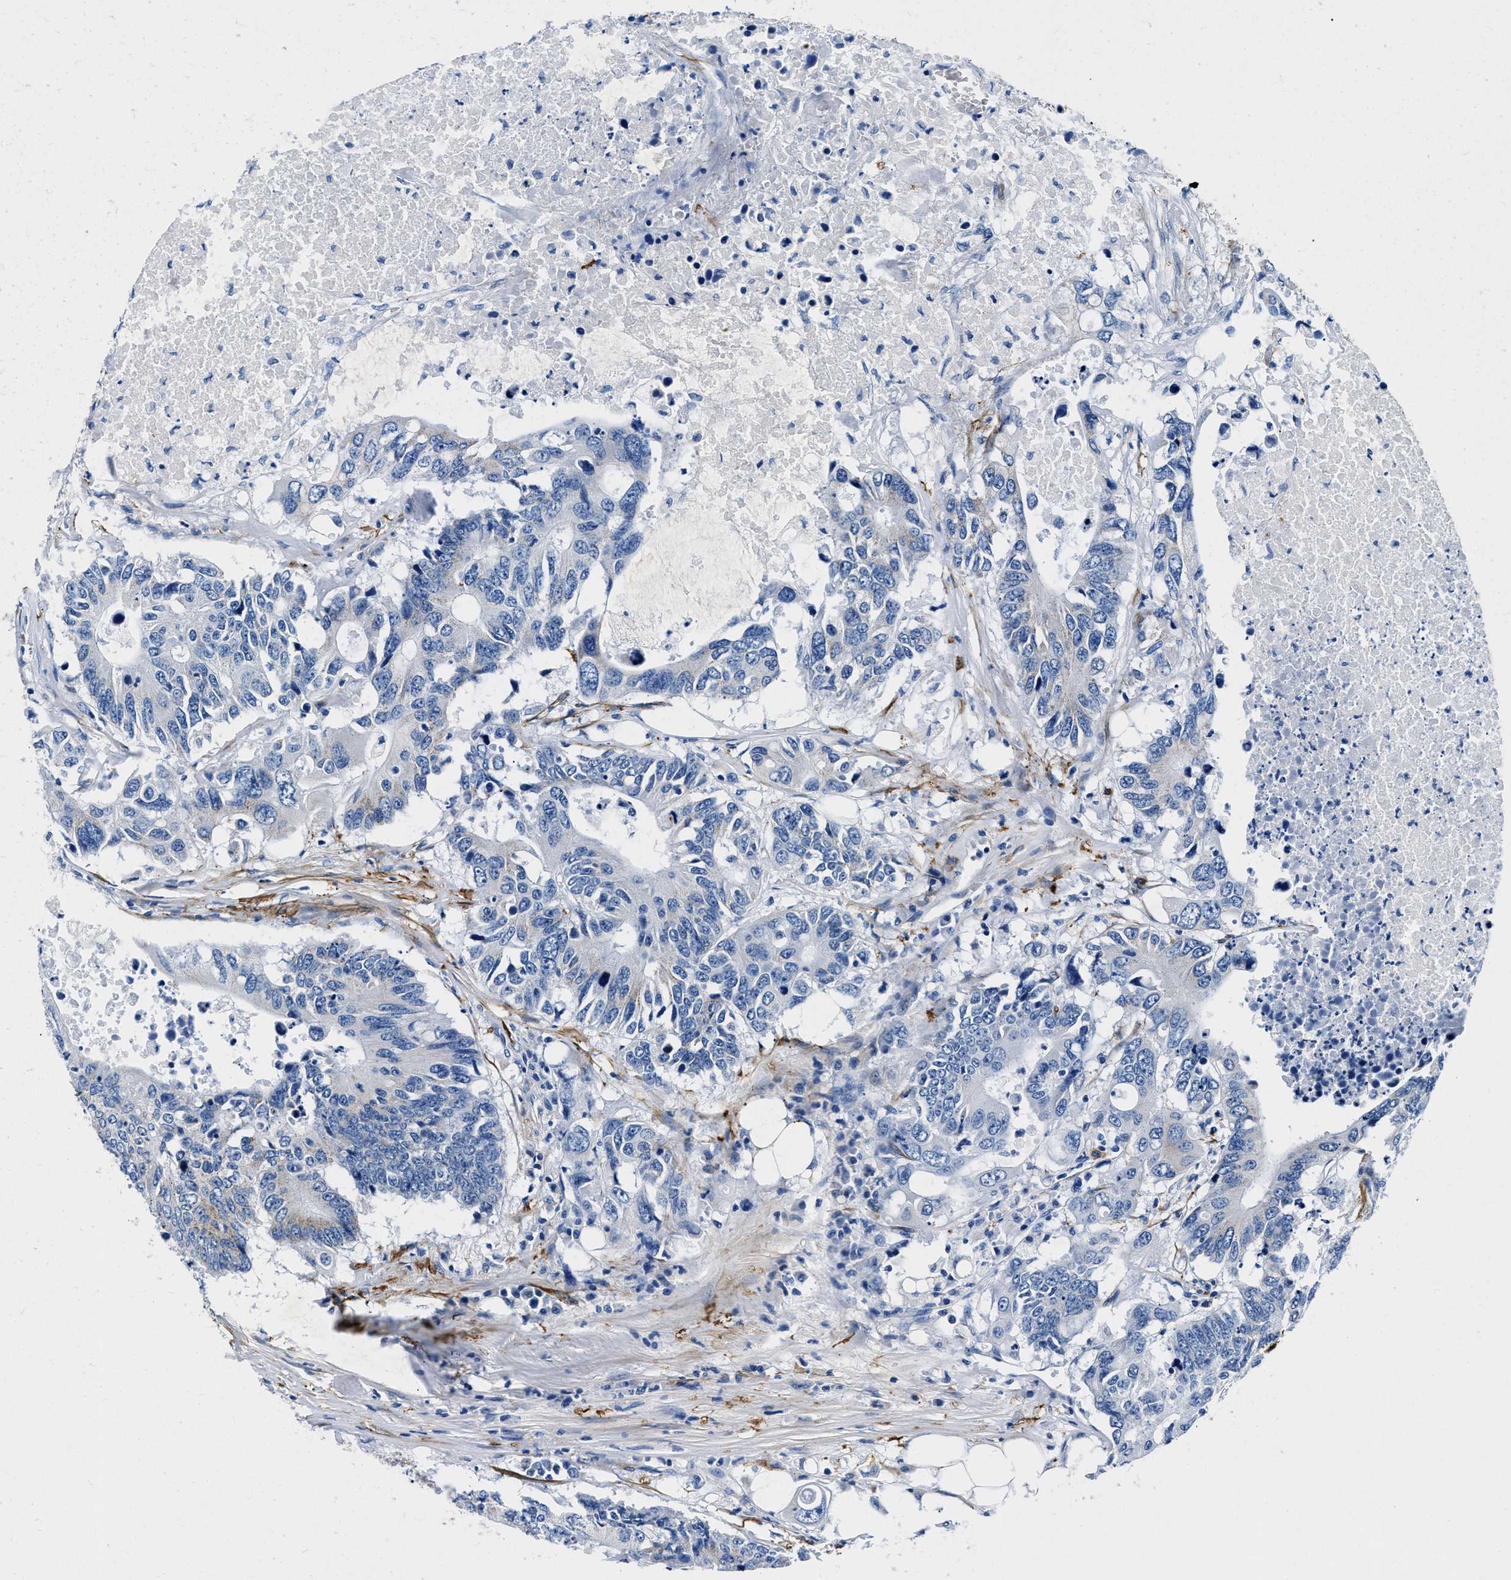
{"staining": {"intensity": "negative", "quantity": "none", "location": "none"}, "tissue": "colorectal cancer", "cell_type": "Tumor cells", "image_type": "cancer", "snomed": [{"axis": "morphology", "description": "Adenocarcinoma, NOS"}, {"axis": "topography", "description": "Colon"}], "caption": "Human adenocarcinoma (colorectal) stained for a protein using immunohistochemistry (IHC) reveals no expression in tumor cells.", "gene": "TEX261", "patient": {"sex": "male", "age": 71}}